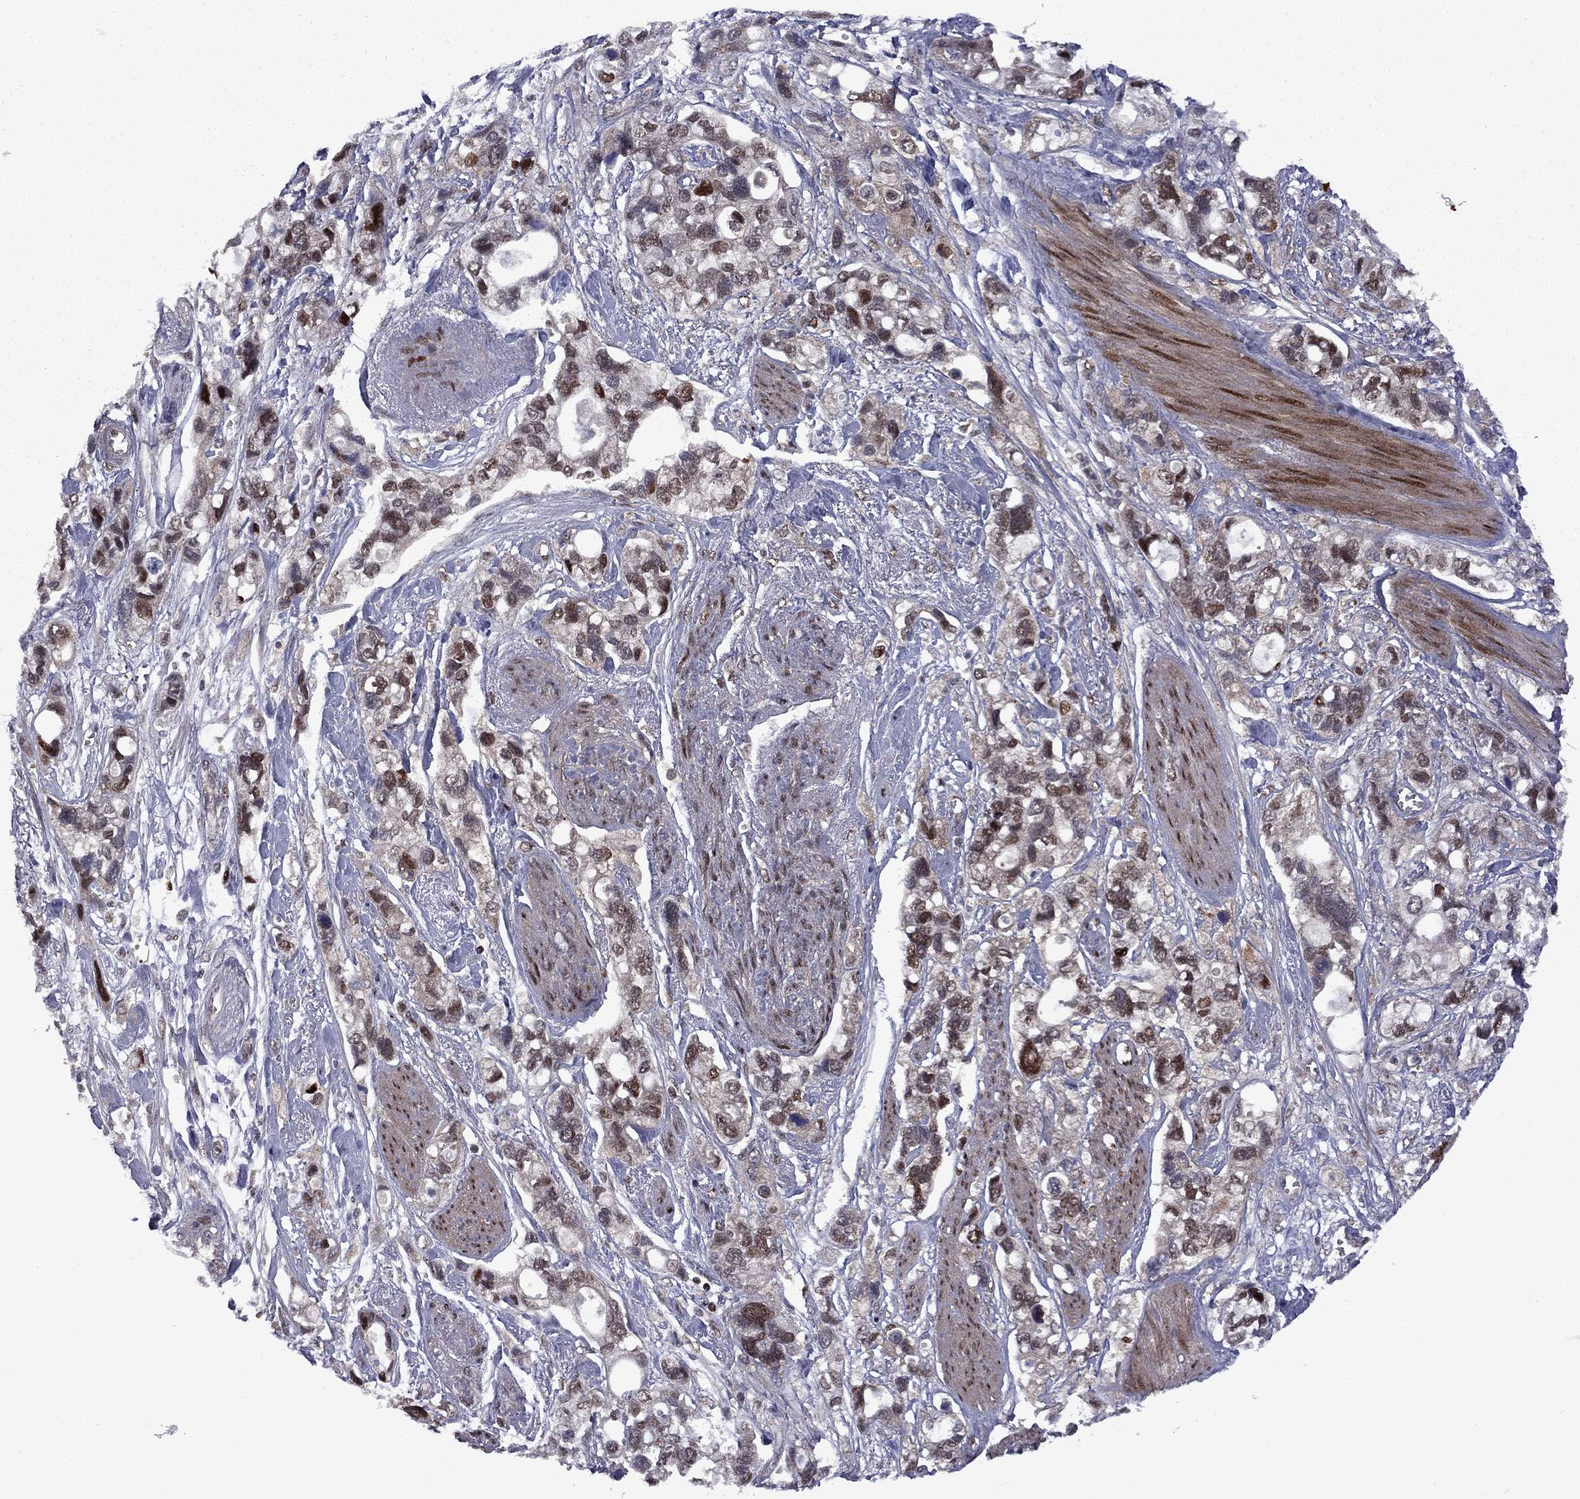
{"staining": {"intensity": "strong", "quantity": "25%-75%", "location": "cytoplasmic/membranous,nuclear"}, "tissue": "stomach cancer", "cell_type": "Tumor cells", "image_type": "cancer", "snomed": [{"axis": "morphology", "description": "Adenocarcinoma, NOS"}, {"axis": "topography", "description": "Stomach, upper"}], "caption": "This micrograph reveals immunohistochemistry staining of stomach cancer (adenocarcinoma), with high strong cytoplasmic/membranous and nuclear expression in approximately 25%-75% of tumor cells.", "gene": "IPP", "patient": {"sex": "female", "age": 81}}